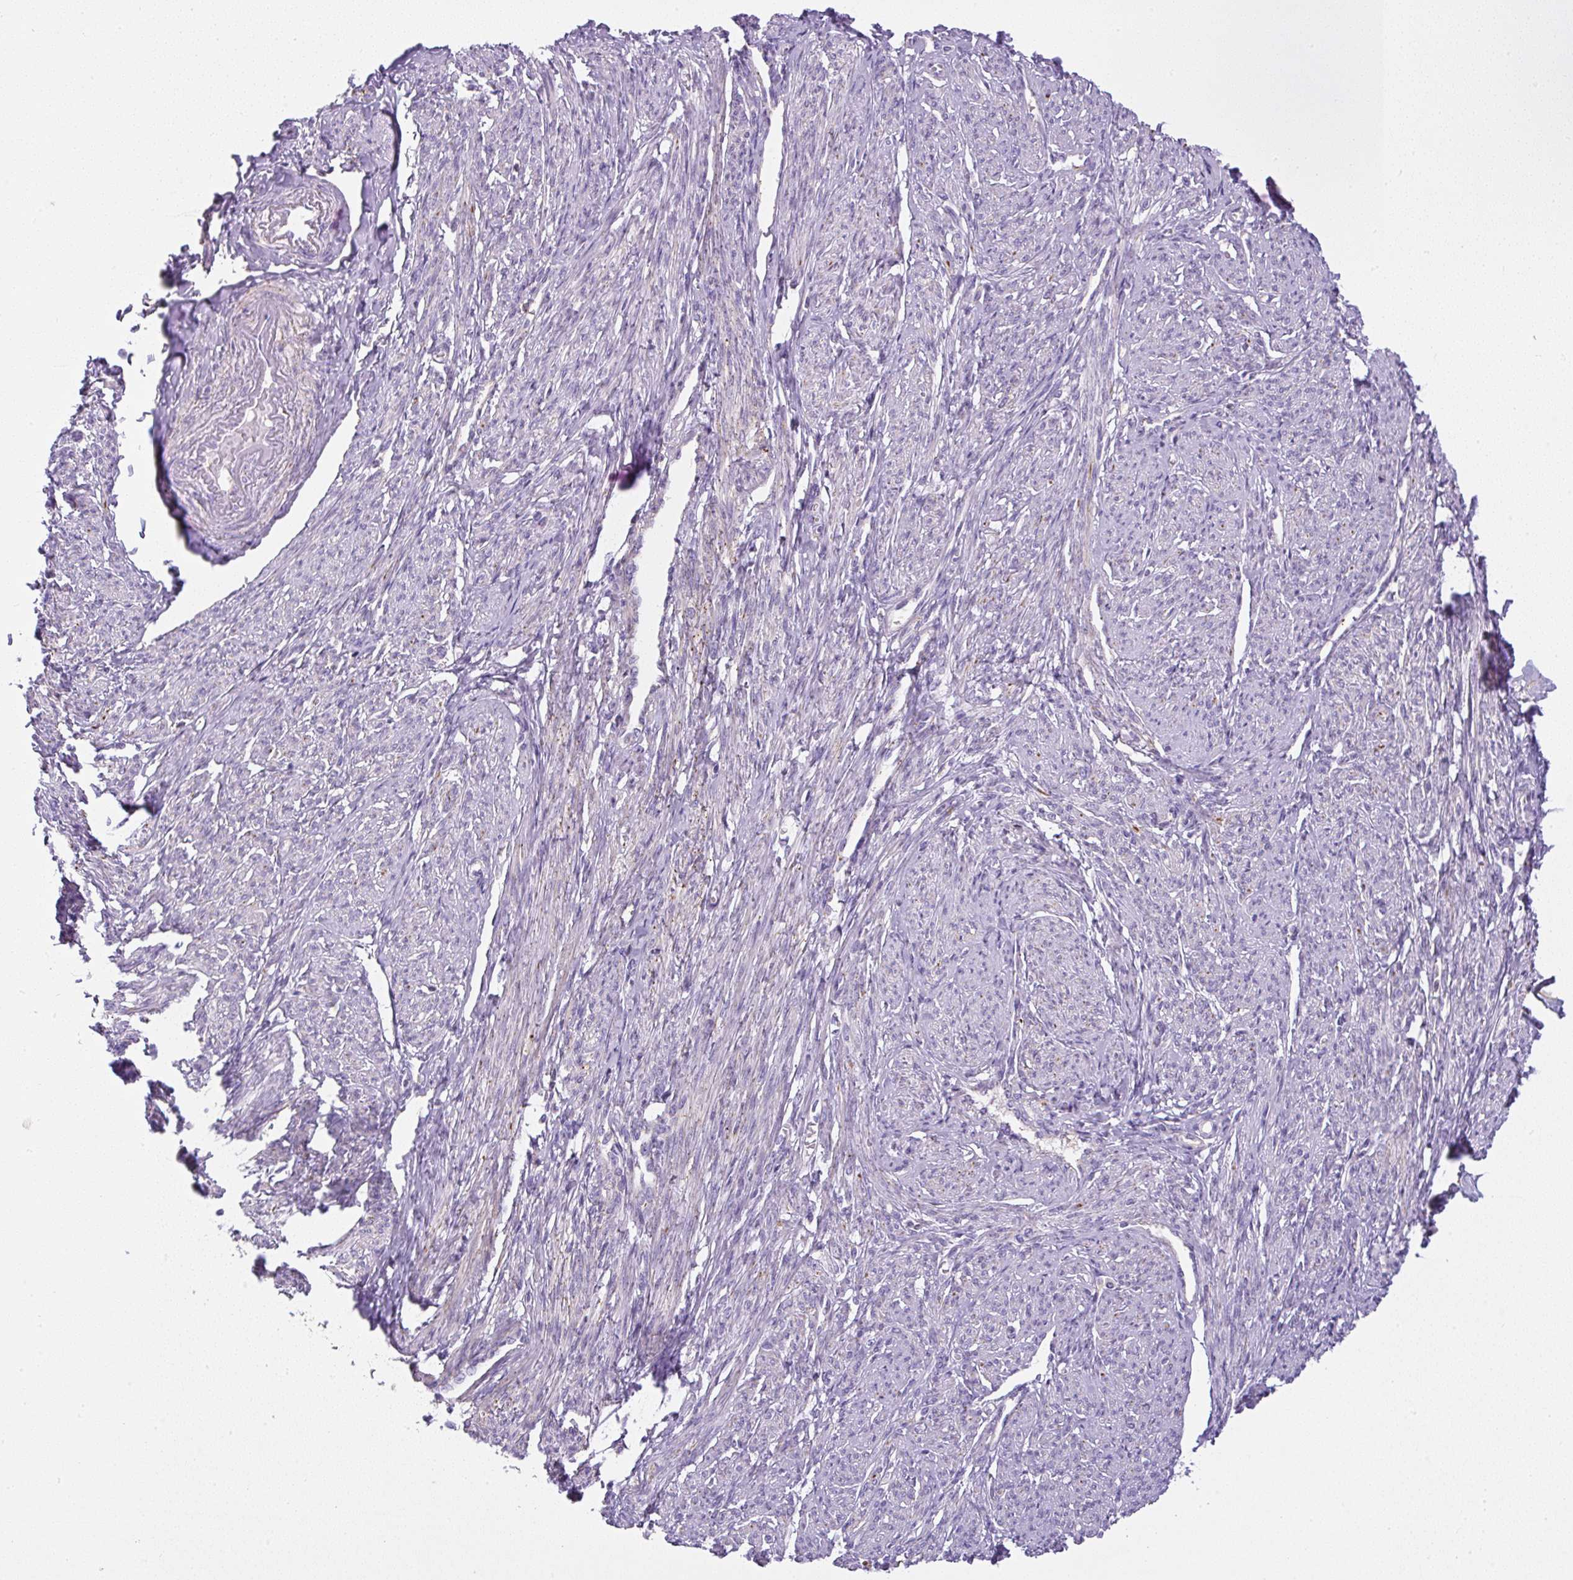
{"staining": {"intensity": "negative", "quantity": "none", "location": "none"}, "tissue": "smooth muscle", "cell_type": "Smooth muscle cells", "image_type": "normal", "snomed": [{"axis": "morphology", "description": "Normal tissue, NOS"}, {"axis": "topography", "description": "Smooth muscle"}], "caption": "This photomicrograph is of unremarkable smooth muscle stained with immunohistochemistry to label a protein in brown with the nuclei are counter-stained blue. There is no staining in smooth muscle cells.", "gene": "PIP5KL1", "patient": {"sex": "female", "age": 65}}